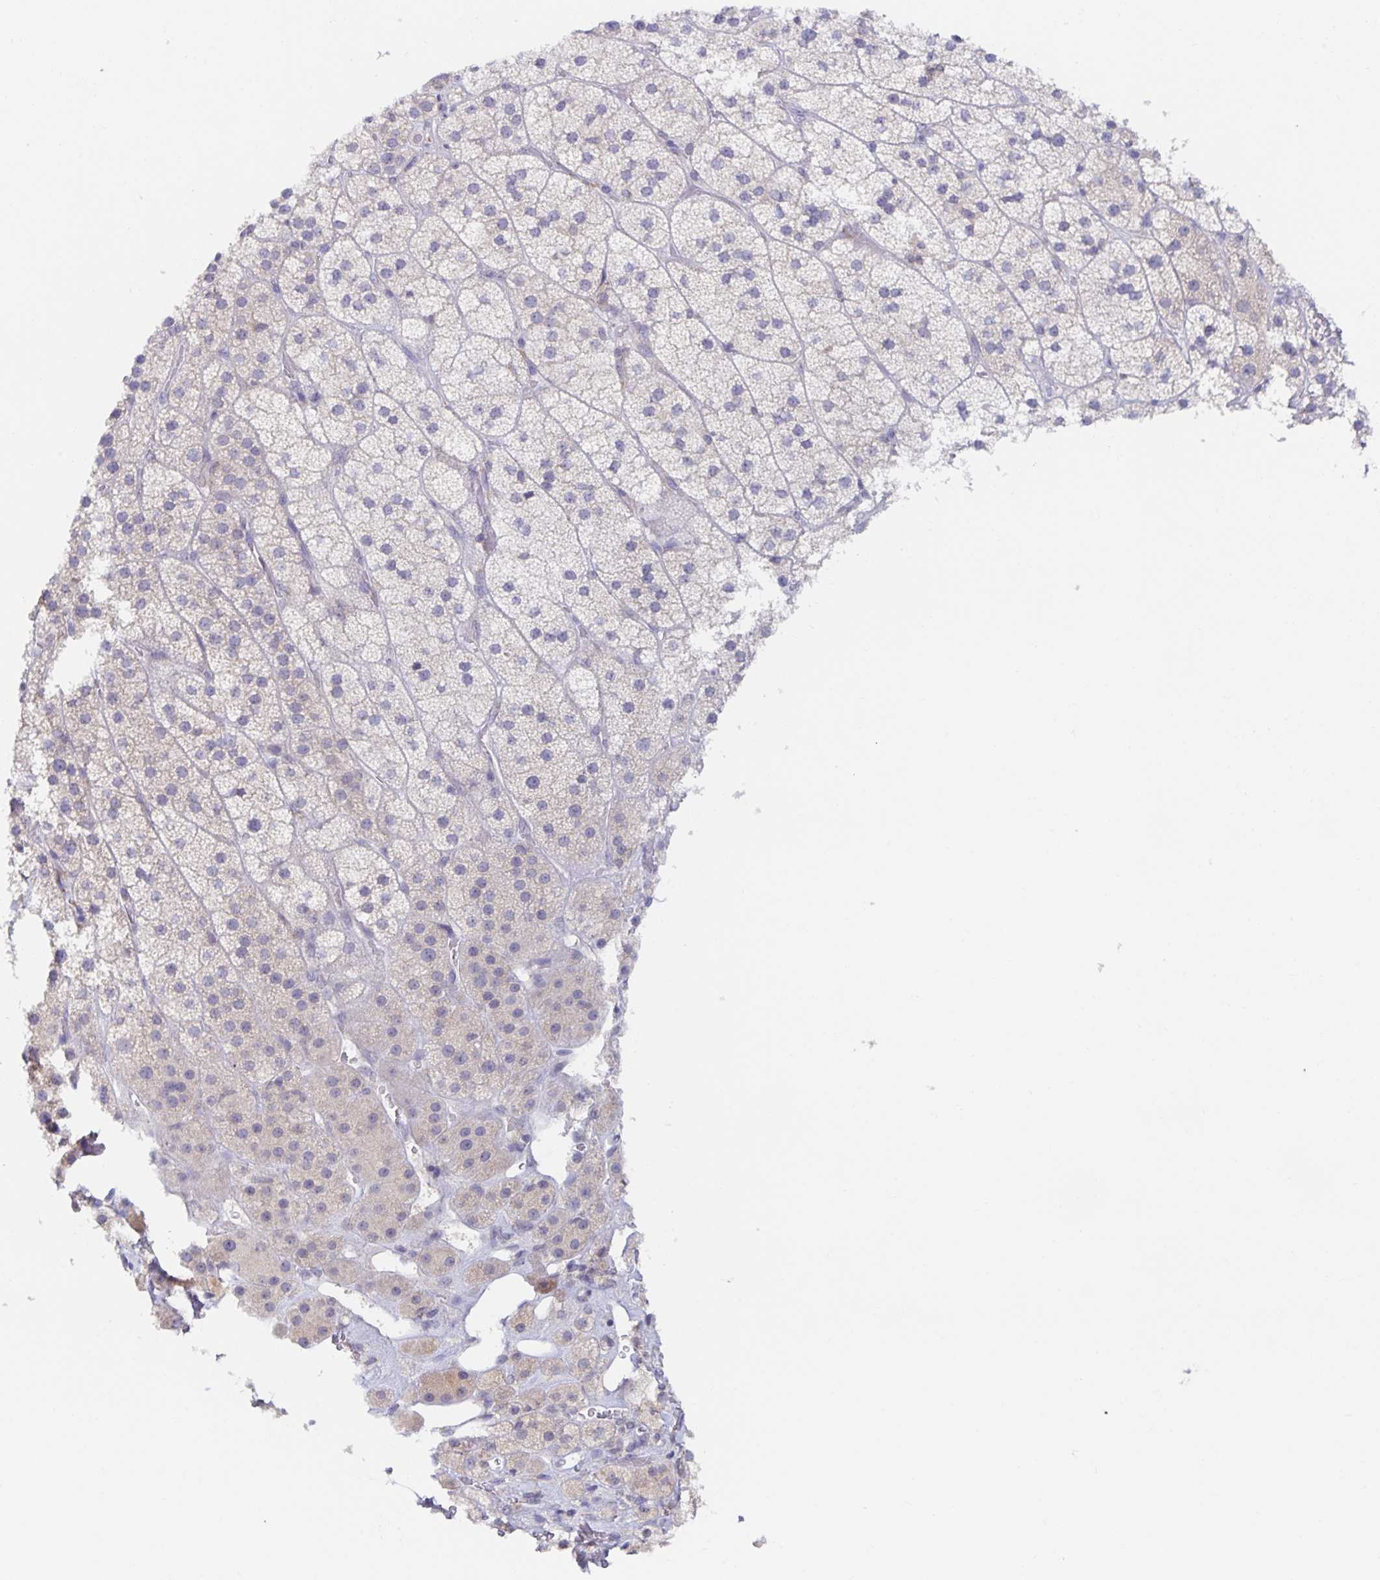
{"staining": {"intensity": "negative", "quantity": "none", "location": "none"}, "tissue": "adrenal gland", "cell_type": "Glandular cells", "image_type": "normal", "snomed": [{"axis": "morphology", "description": "Normal tissue, NOS"}, {"axis": "topography", "description": "Adrenal gland"}], "caption": "Image shows no significant protein positivity in glandular cells of normal adrenal gland. Brightfield microscopy of IHC stained with DAB (brown) and hematoxylin (blue), captured at high magnification.", "gene": "BAD", "patient": {"sex": "male", "age": 57}}